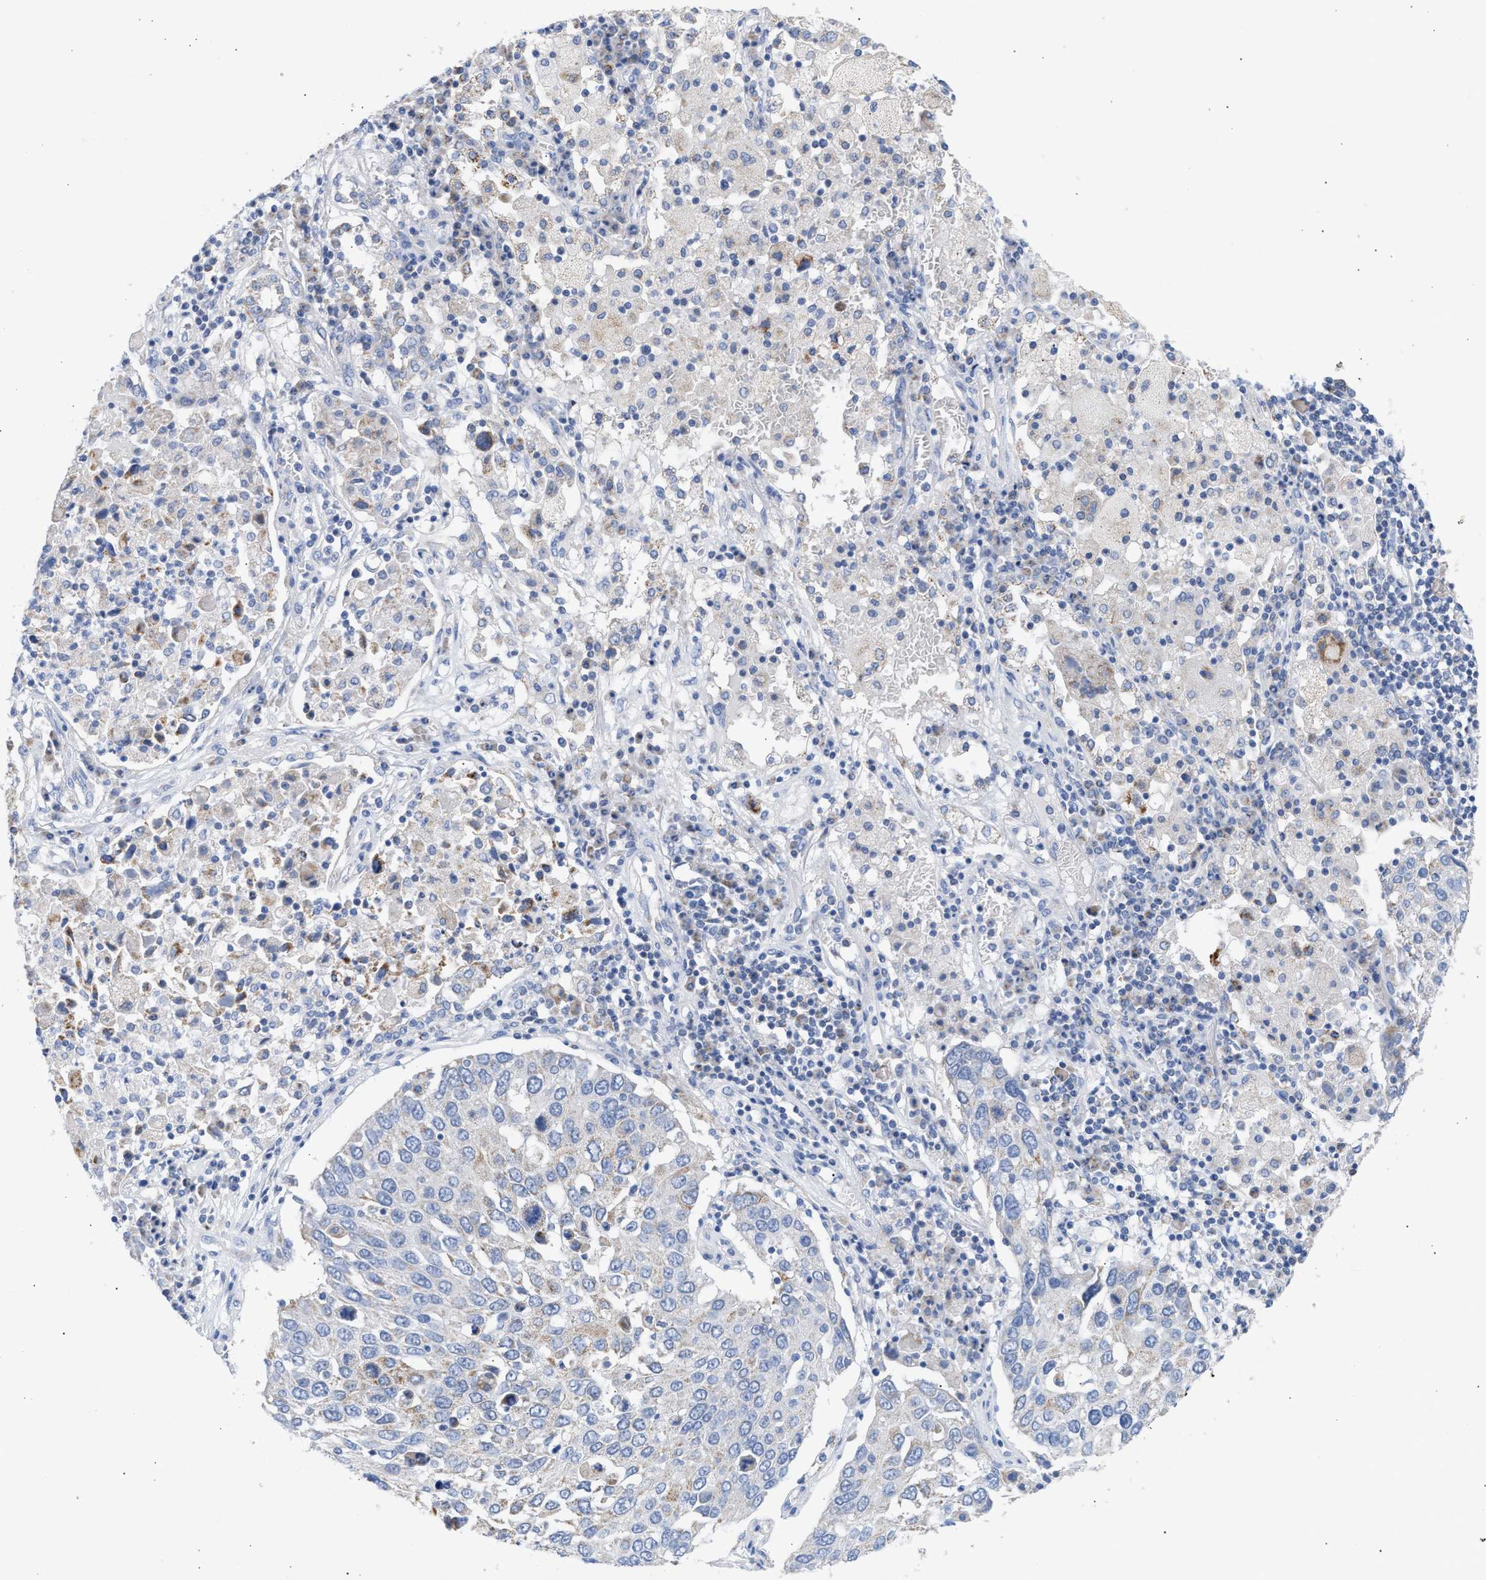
{"staining": {"intensity": "moderate", "quantity": "<25%", "location": "cytoplasmic/membranous"}, "tissue": "lung cancer", "cell_type": "Tumor cells", "image_type": "cancer", "snomed": [{"axis": "morphology", "description": "Squamous cell carcinoma, NOS"}, {"axis": "topography", "description": "Lung"}], "caption": "Brown immunohistochemical staining in squamous cell carcinoma (lung) displays moderate cytoplasmic/membranous positivity in approximately <25% of tumor cells.", "gene": "ACOT13", "patient": {"sex": "male", "age": 65}}